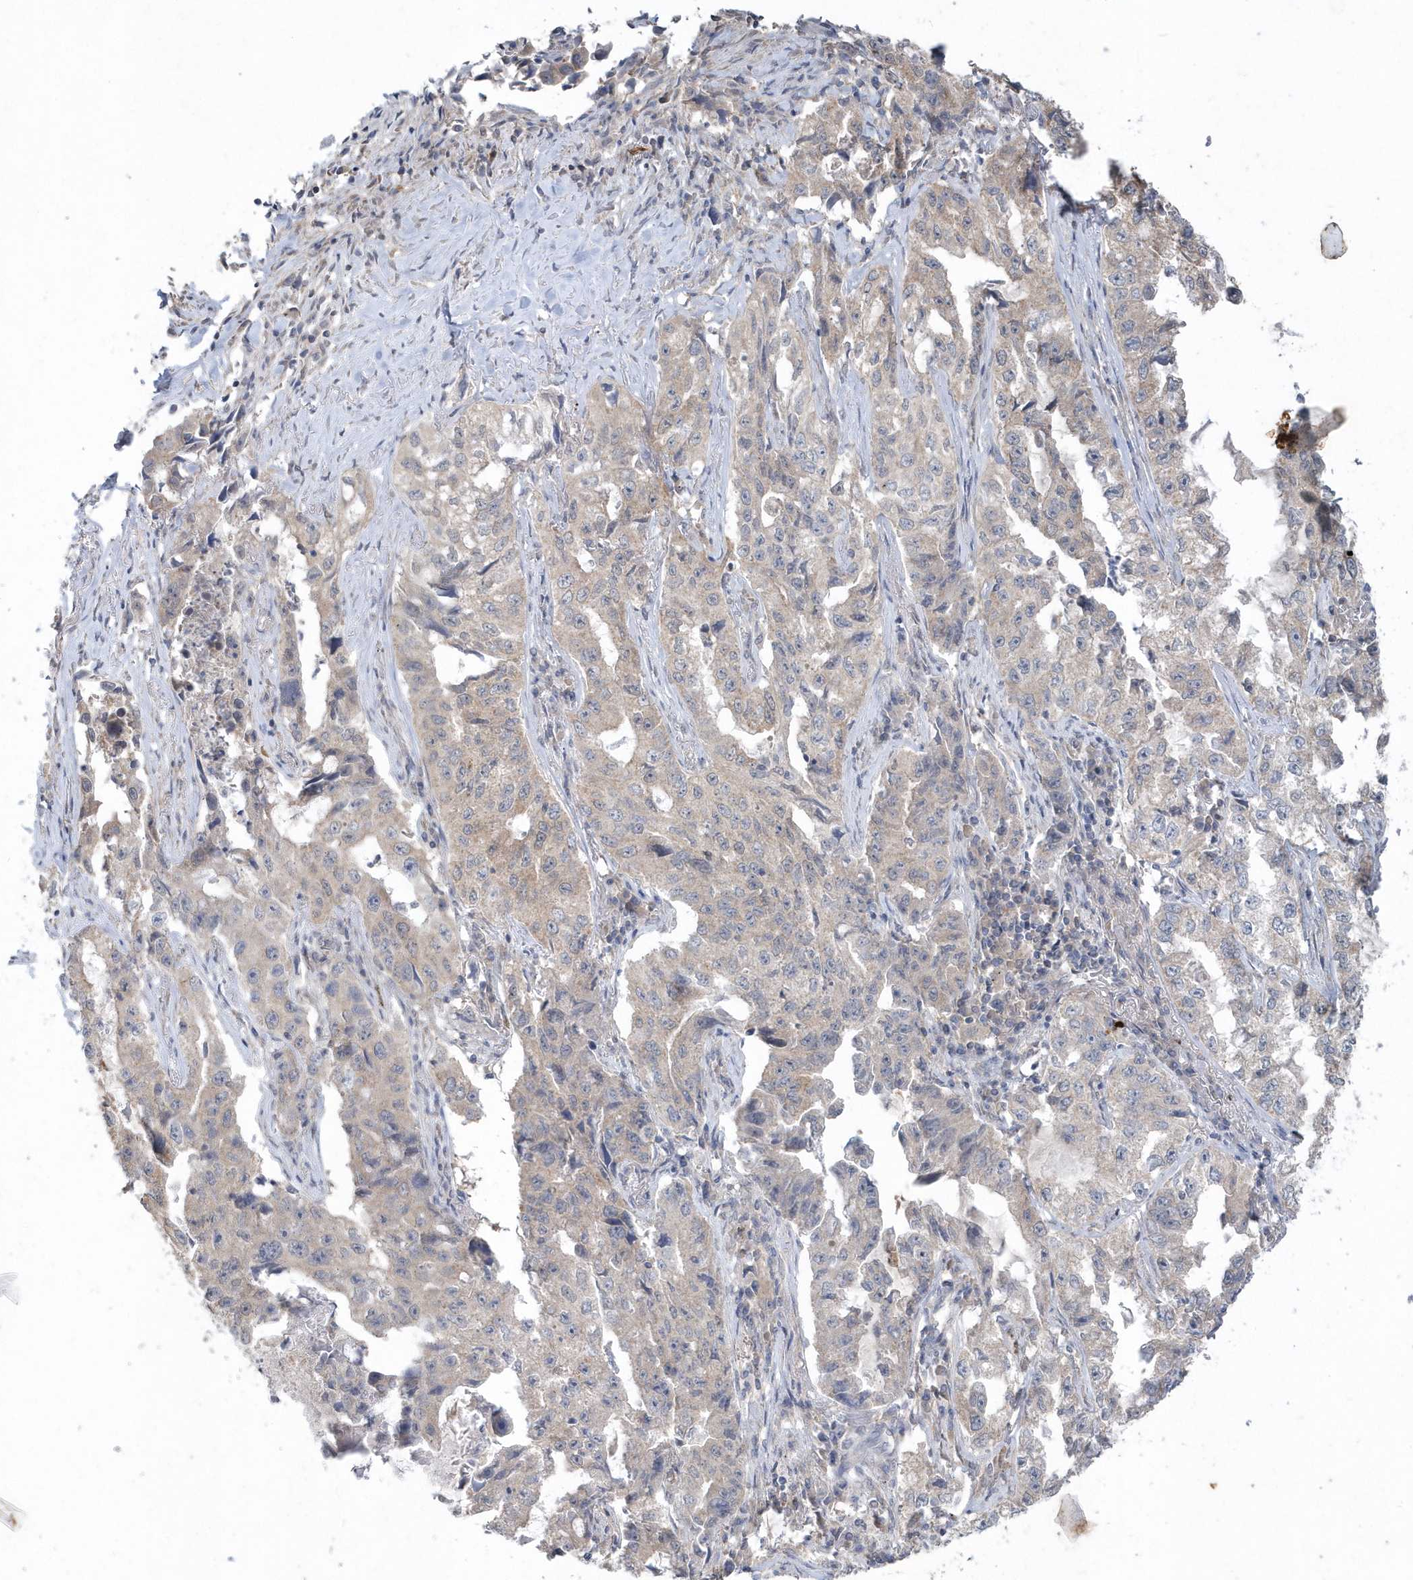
{"staining": {"intensity": "weak", "quantity": "25%-75%", "location": "cytoplasmic/membranous"}, "tissue": "lung cancer", "cell_type": "Tumor cells", "image_type": "cancer", "snomed": [{"axis": "morphology", "description": "Adenocarcinoma, NOS"}, {"axis": "topography", "description": "Lung"}], "caption": "Lung adenocarcinoma stained for a protein (brown) exhibits weak cytoplasmic/membranous positive staining in about 25%-75% of tumor cells.", "gene": "AKR7A2", "patient": {"sex": "female", "age": 51}}